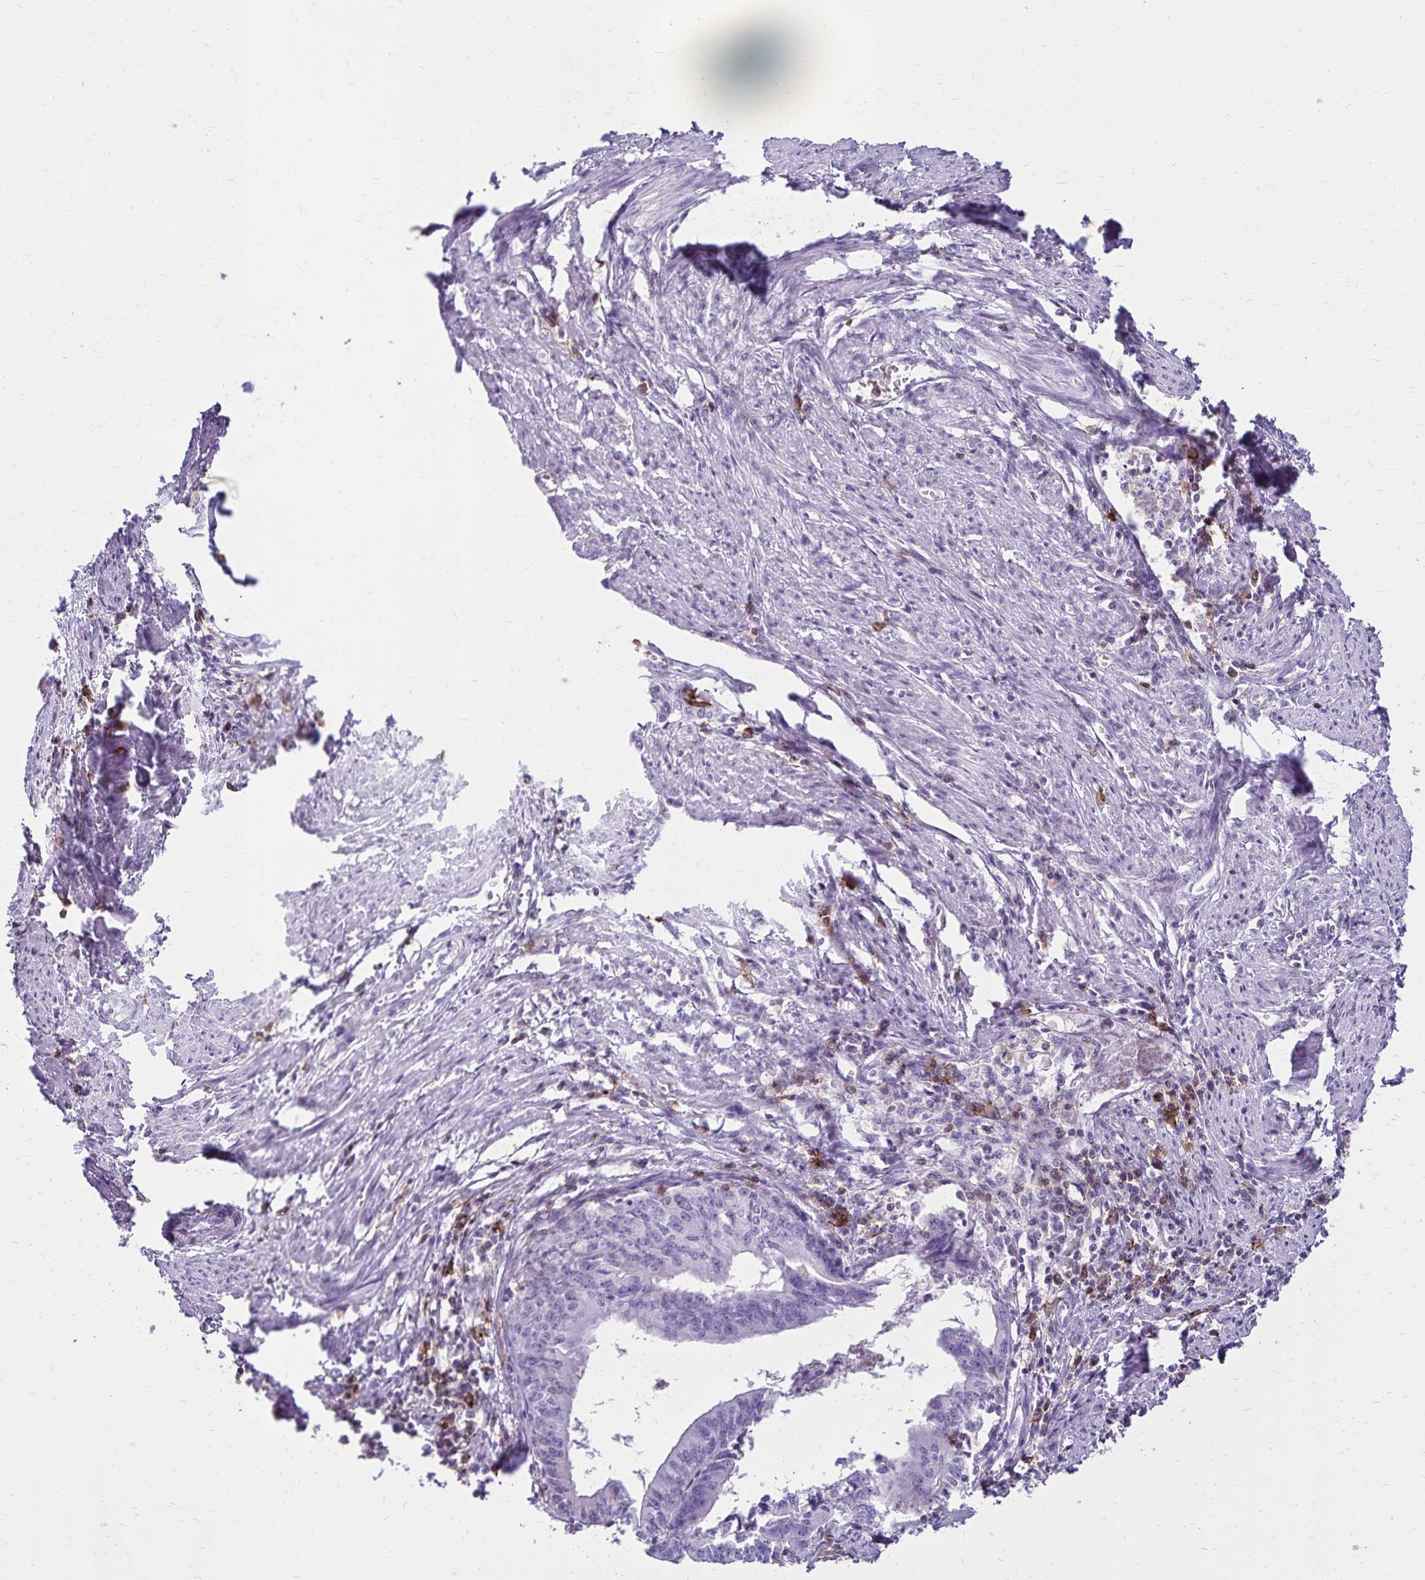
{"staining": {"intensity": "negative", "quantity": "none", "location": "none"}, "tissue": "endometrial cancer", "cell_type": "Tumor cells", "image_type": "cancer", "snomed": [{"axis": "morphology", "description": "Adenocarcinoma, NOS"}, {"axis": "topography", "description": "Endometrium"}], "caption": "Immunohistochemistry of endometrial cancer shows no staining in tumor cells.", "gene": "CD27", "patient": {"sex": "female", "age": 65}}